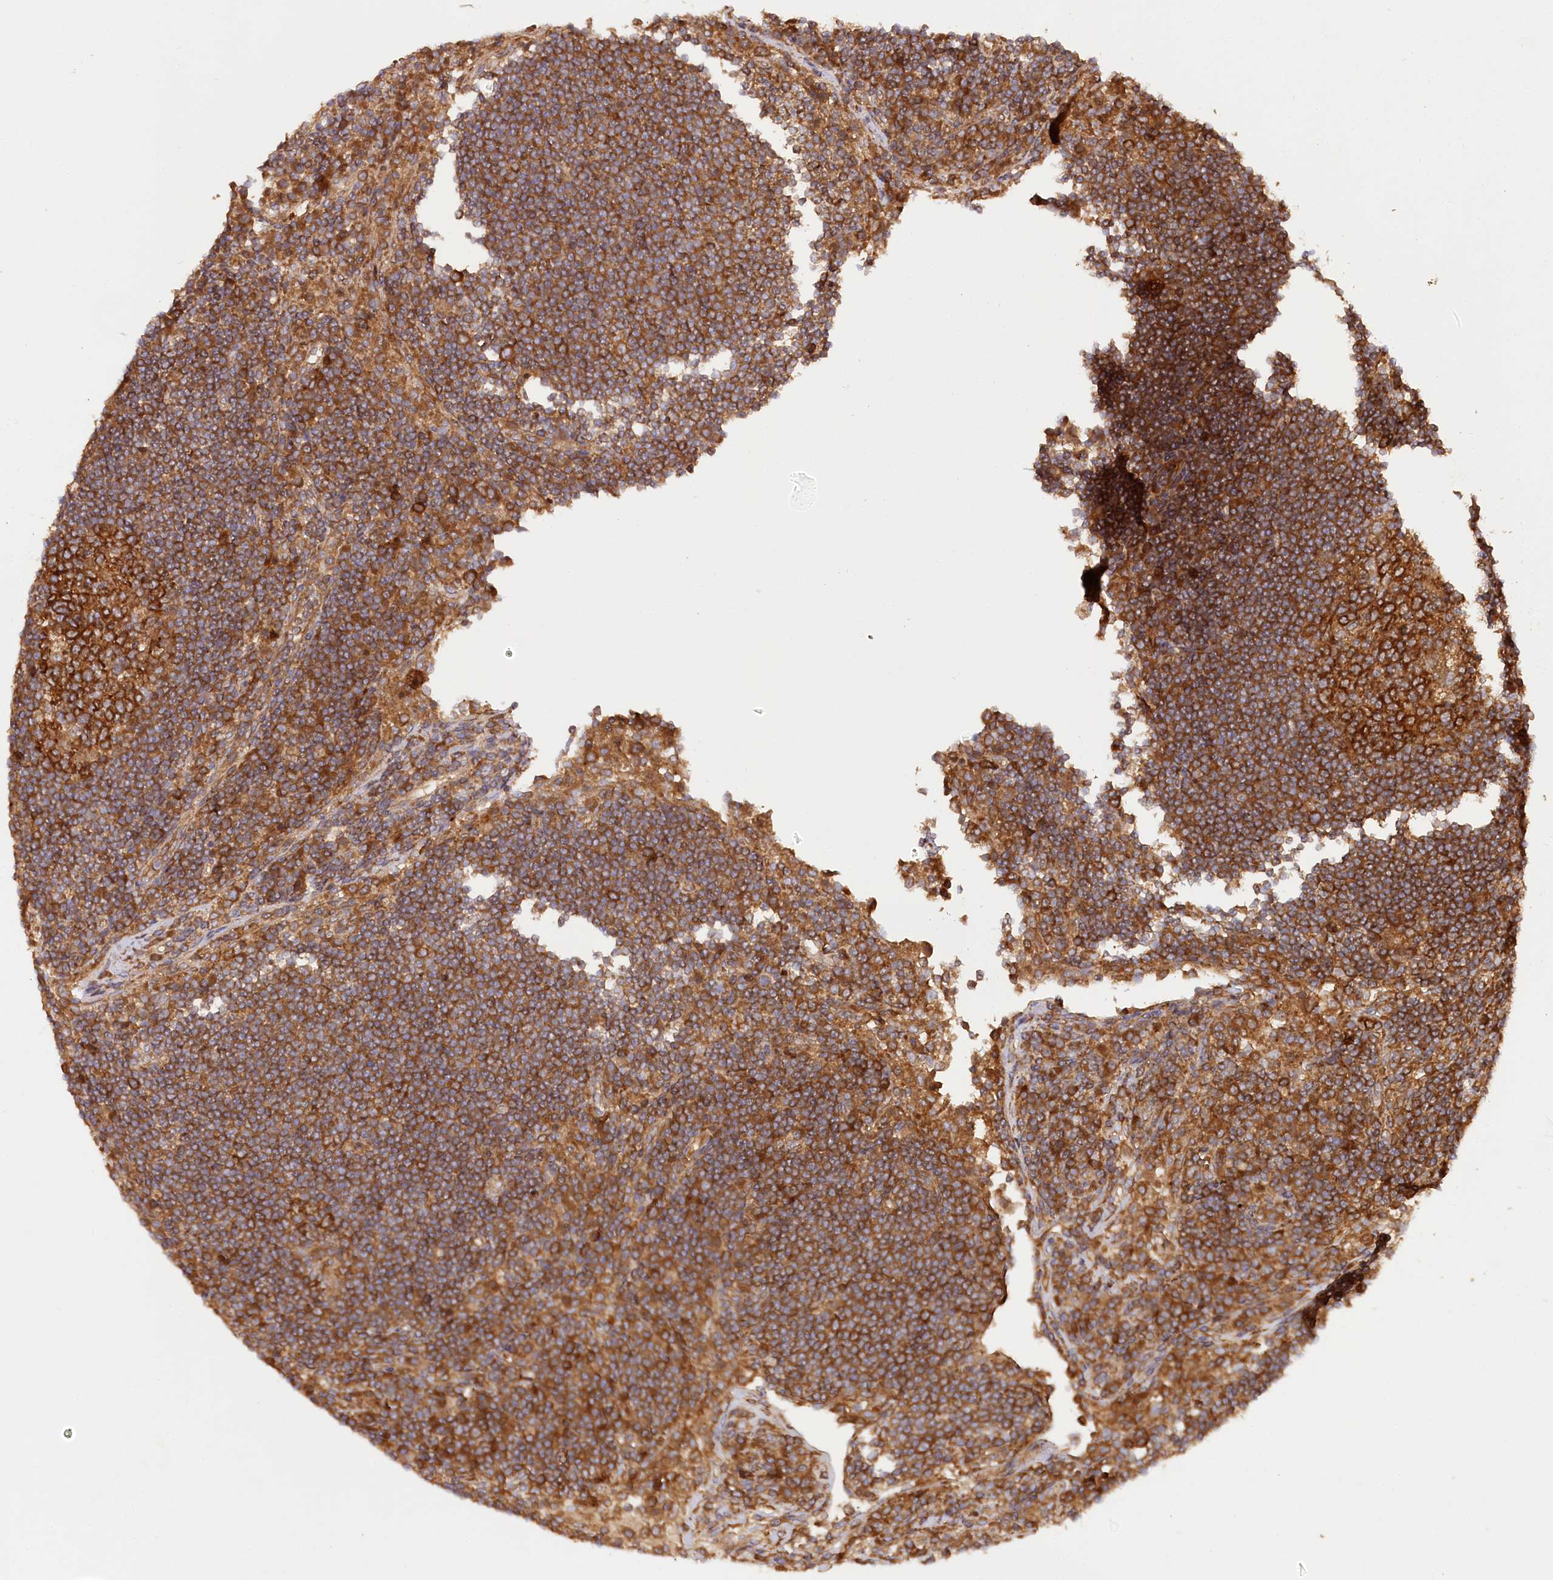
{"staining": {"intensity": "strong", "quantity": ">75%", "location": "cytoplasmic/membranous"}, "tissue": "lymph node", "cell_type": "Germinal center cells", "image_type": "normal", "snomed": [{"axis": "morphology", "description": "Normal tissue, NOS"}, {"axis": "topography", "description": "Lymph node"}], "caption": "DAB (3,3'-diaminobenzidine) immunohistochemical staining of unremarkable human lymph node displays strong cytoplasmic/membranous protein expression in about >75% of germinal center cells.", "gene": "PAIP2", "patient": {"sex": "female", "age": 53}}